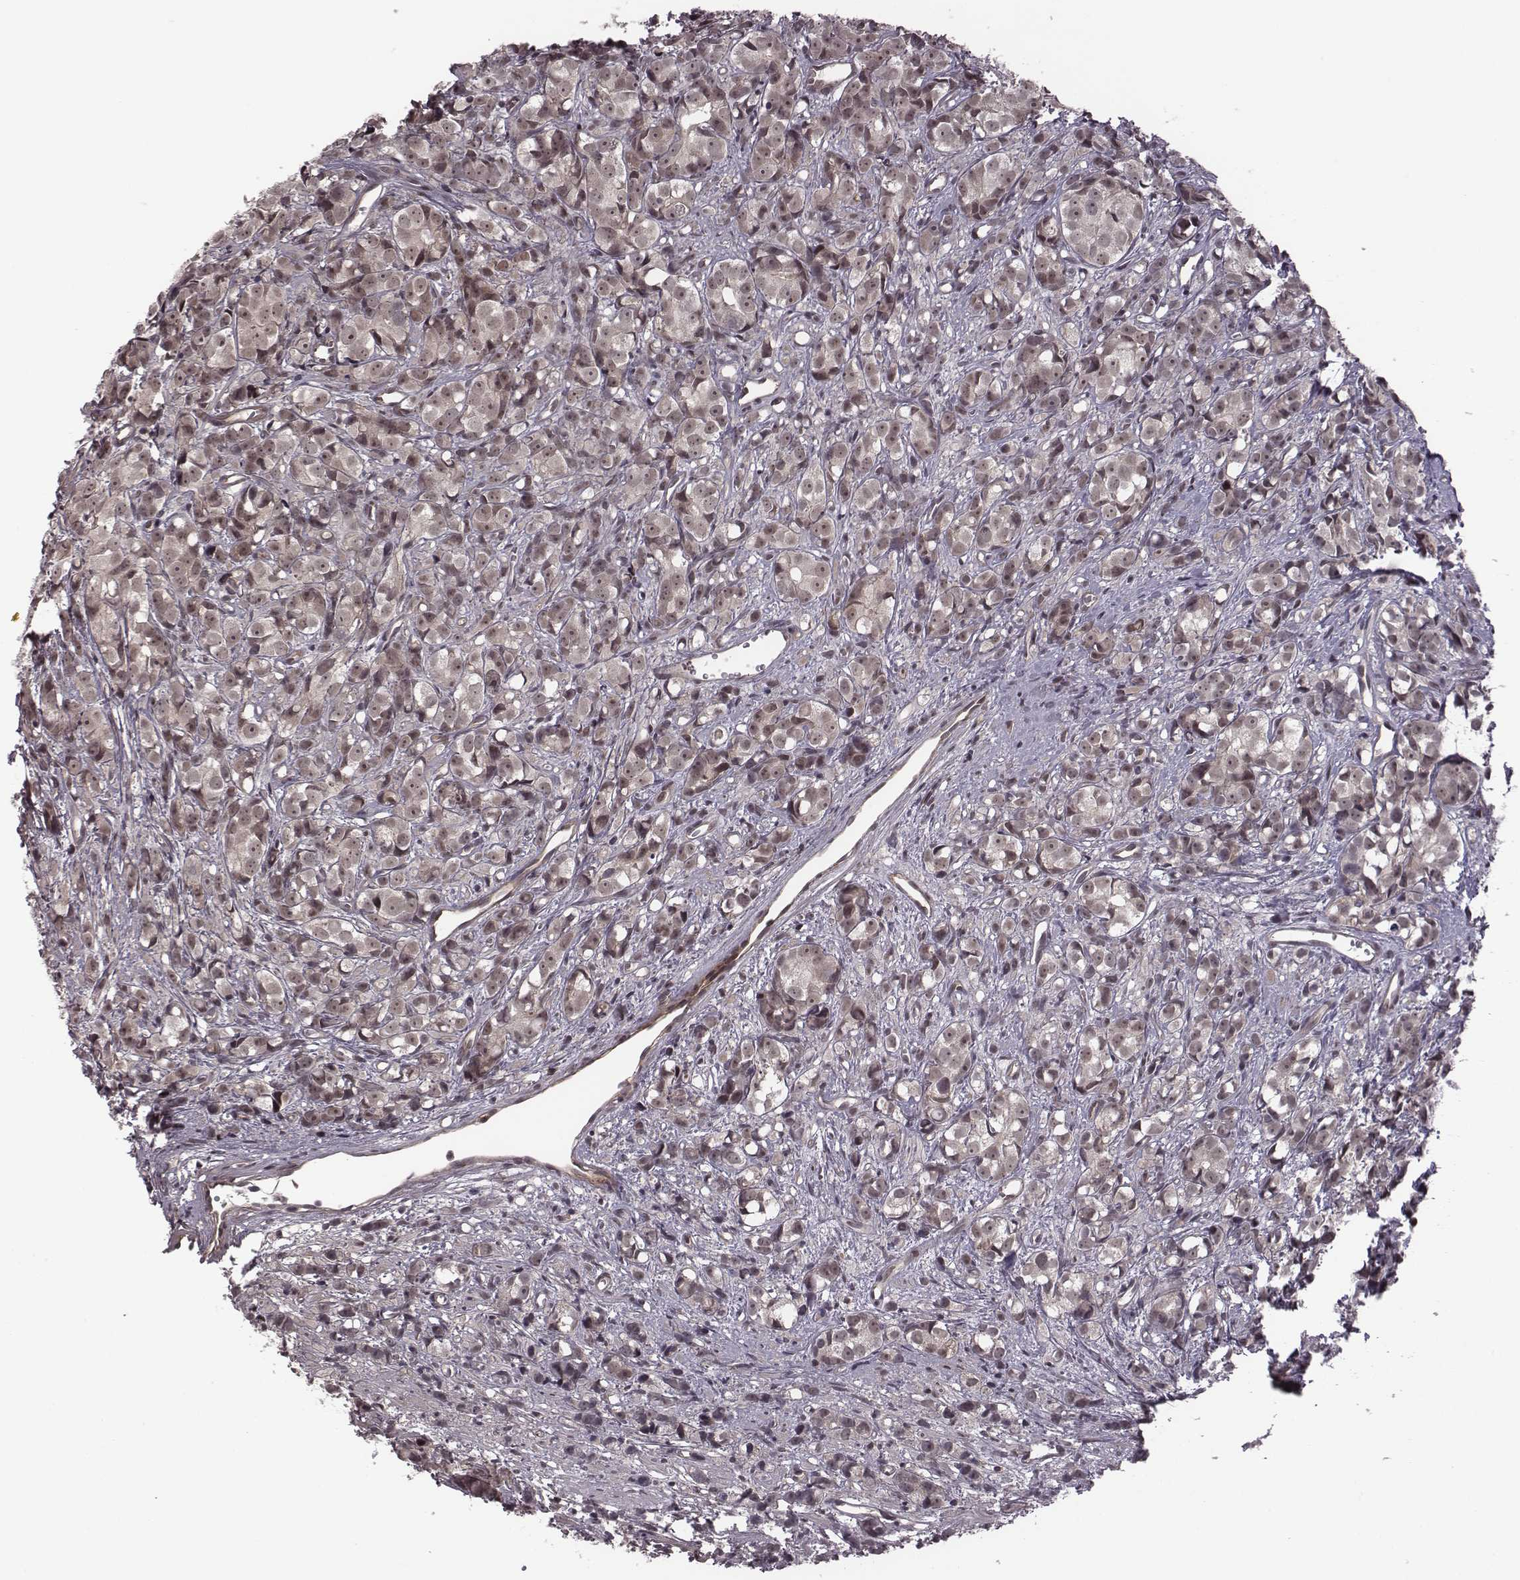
{"staining": {"intensity": "weak", "quantity": "25%-75%", "location": "cytoplasmic/membranous,nuclear"}, "tissue": "prostate cancer", "cell_type": "Tumor cells", "image_type": "cancer", "snomed": [{"axis": "morphology", "description": "Adenocarcinoma, High grade"}, {"axis": "topography", "description": "Prostate"}], "caption": "DAB immunohistochemical staining of human prostate cancer exhibits weak cytoplasmic/membranous and nuclear protein positivity in about 25%-75% of tumor cells. The staining was performed using DAB (3,3'-diaminobenzidine) to visualize the protein expression in brown, while the nuclei were stained in blue with hematoxylin (Magnification: 20x).", "gene": "RPL3", "patient": {"sex": "male", "age": 77}}